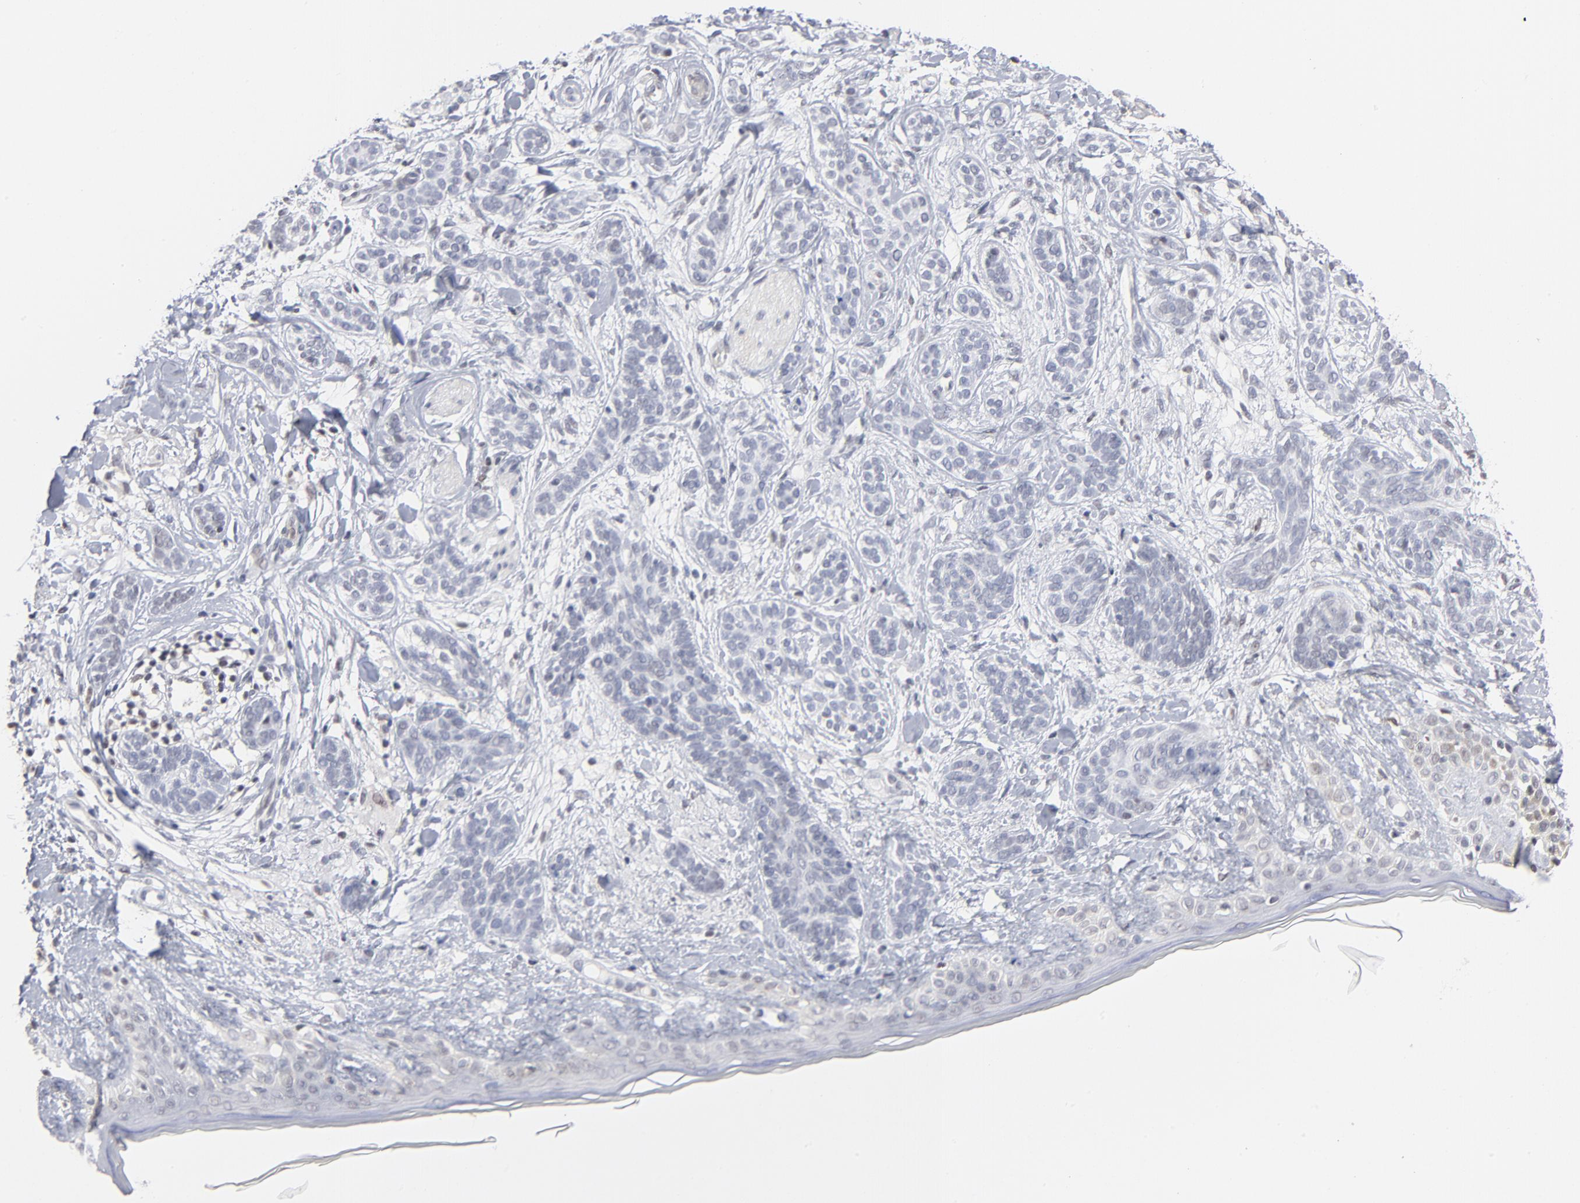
{"staining": {"intensity": "negative", "quantity": "none", "location": "none"}, "tissue": "skin cancer", "cell_type": "Tumor cells", "image_type": "cancer", "snomed": [{"axis": "morphology", "description": "Normal tissue, NOS"}, {"axis": "morphology", "description": "Basal cell carcinoma"}, {"axis": "topography", "description": "Skin"}], "caption": "Immunohistochemical staining of skin basal cell carcinoma reveals no significant staining in tumor cells. The staining was performed using DAB to visualize the protein expression in brown, while the nuclei were stained in blue with hematoxylin (Magnification: 20x).", "gene": "MAX", "patient": {"sex": "male", "age": 63}}